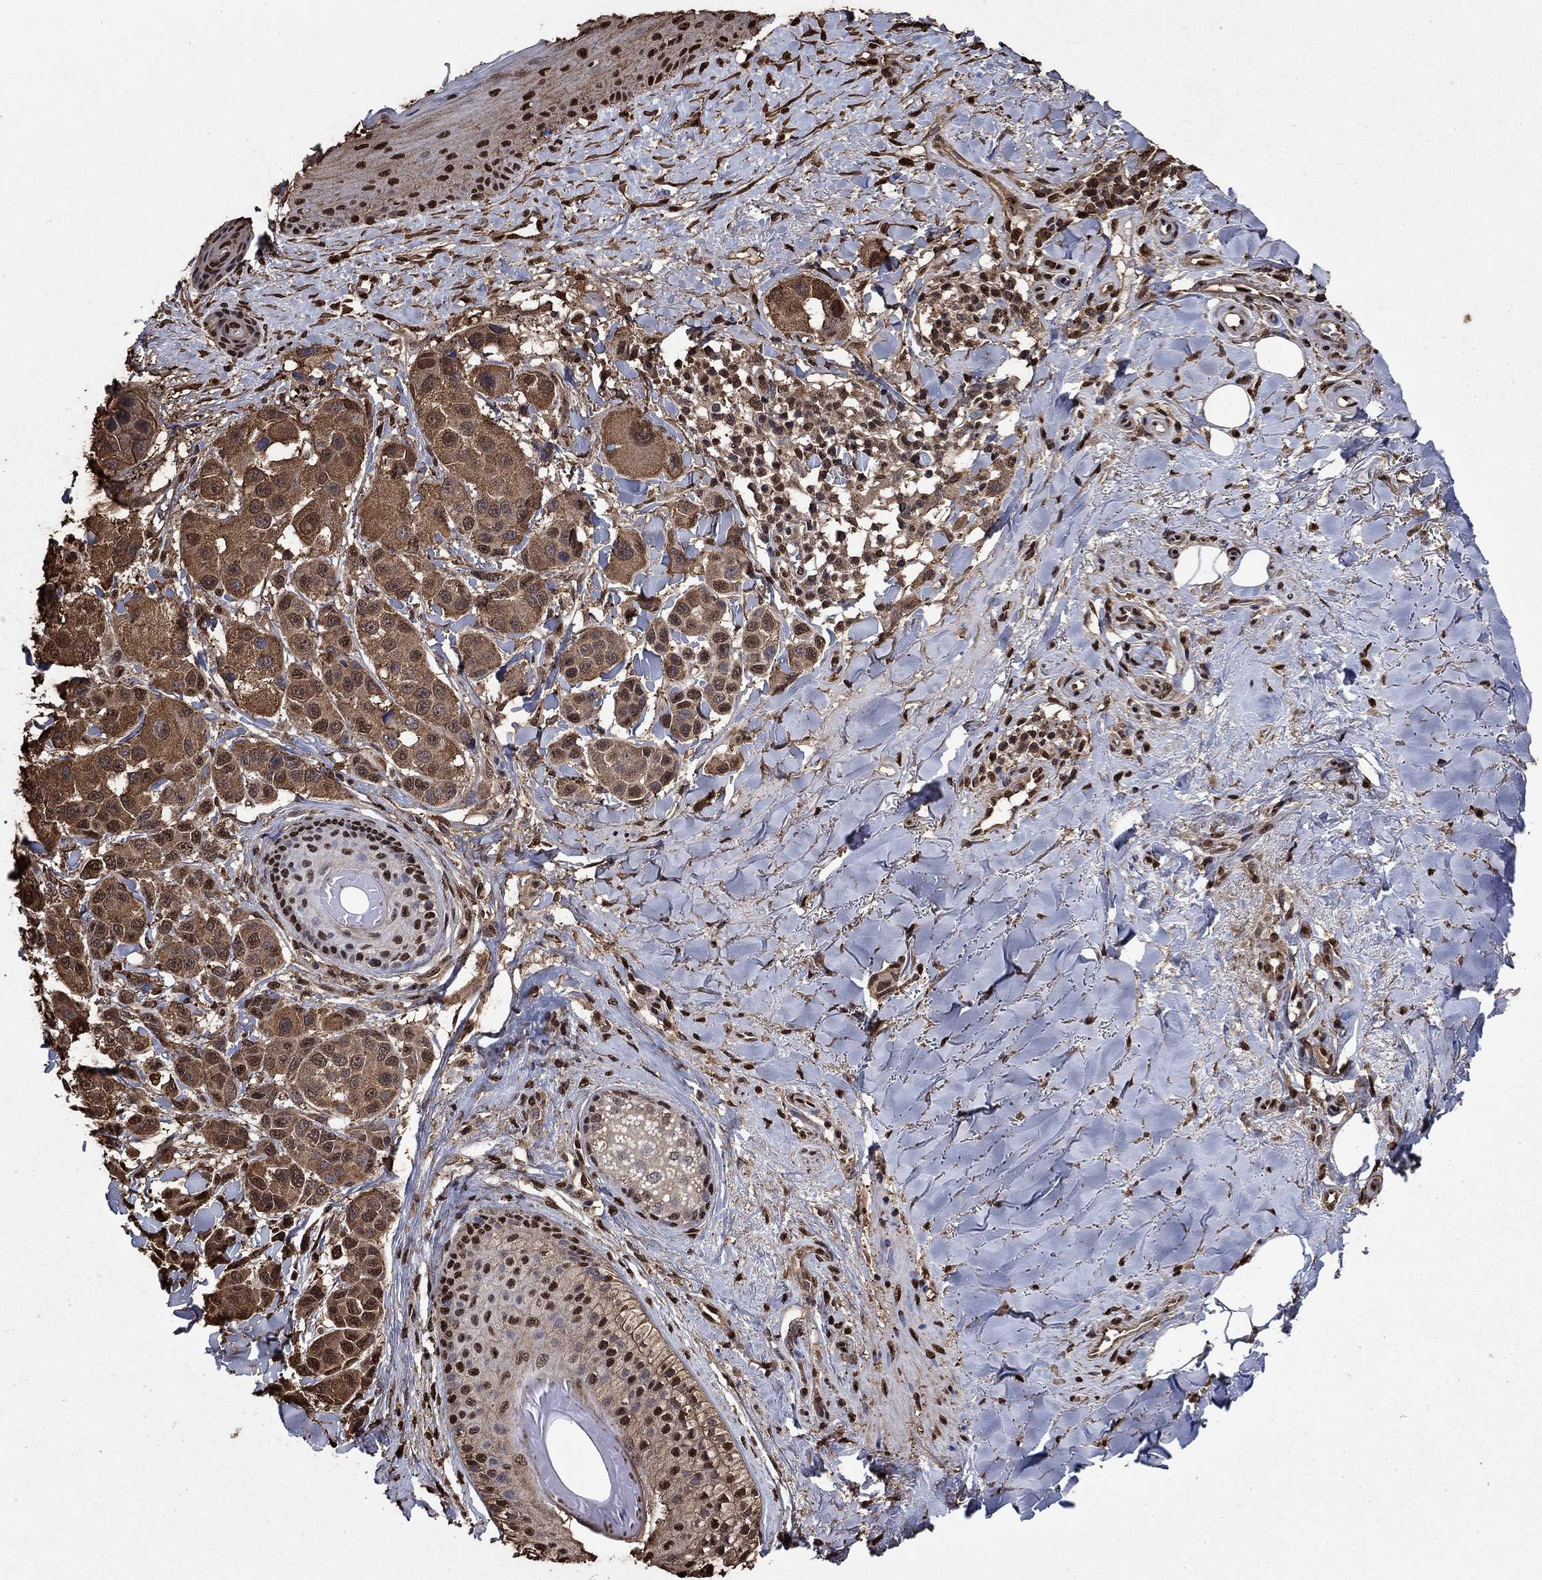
{"staining": {"intensity": "moderate", "quantity": "25%-75%", "location": "cytoplasmic/membranous,nuclear"}, "tissue": "melanoma", "cell_type": "Tumor cells", "image_type": "cancer", "snomed": [{"axis": "morphology", "description": "Malignant melanoma, NOS"}, {"axis": "topography", "description": "Skin"}], "caption": "Malignant melanoma tissue reveals moderate cytoplasmic/membranous and nuclear expression in about 25%-75% of tumor cells, visualized by immunohistochemistry.", "gene": "GAPDH", "patient": {"sex": "male", "age": 57}}